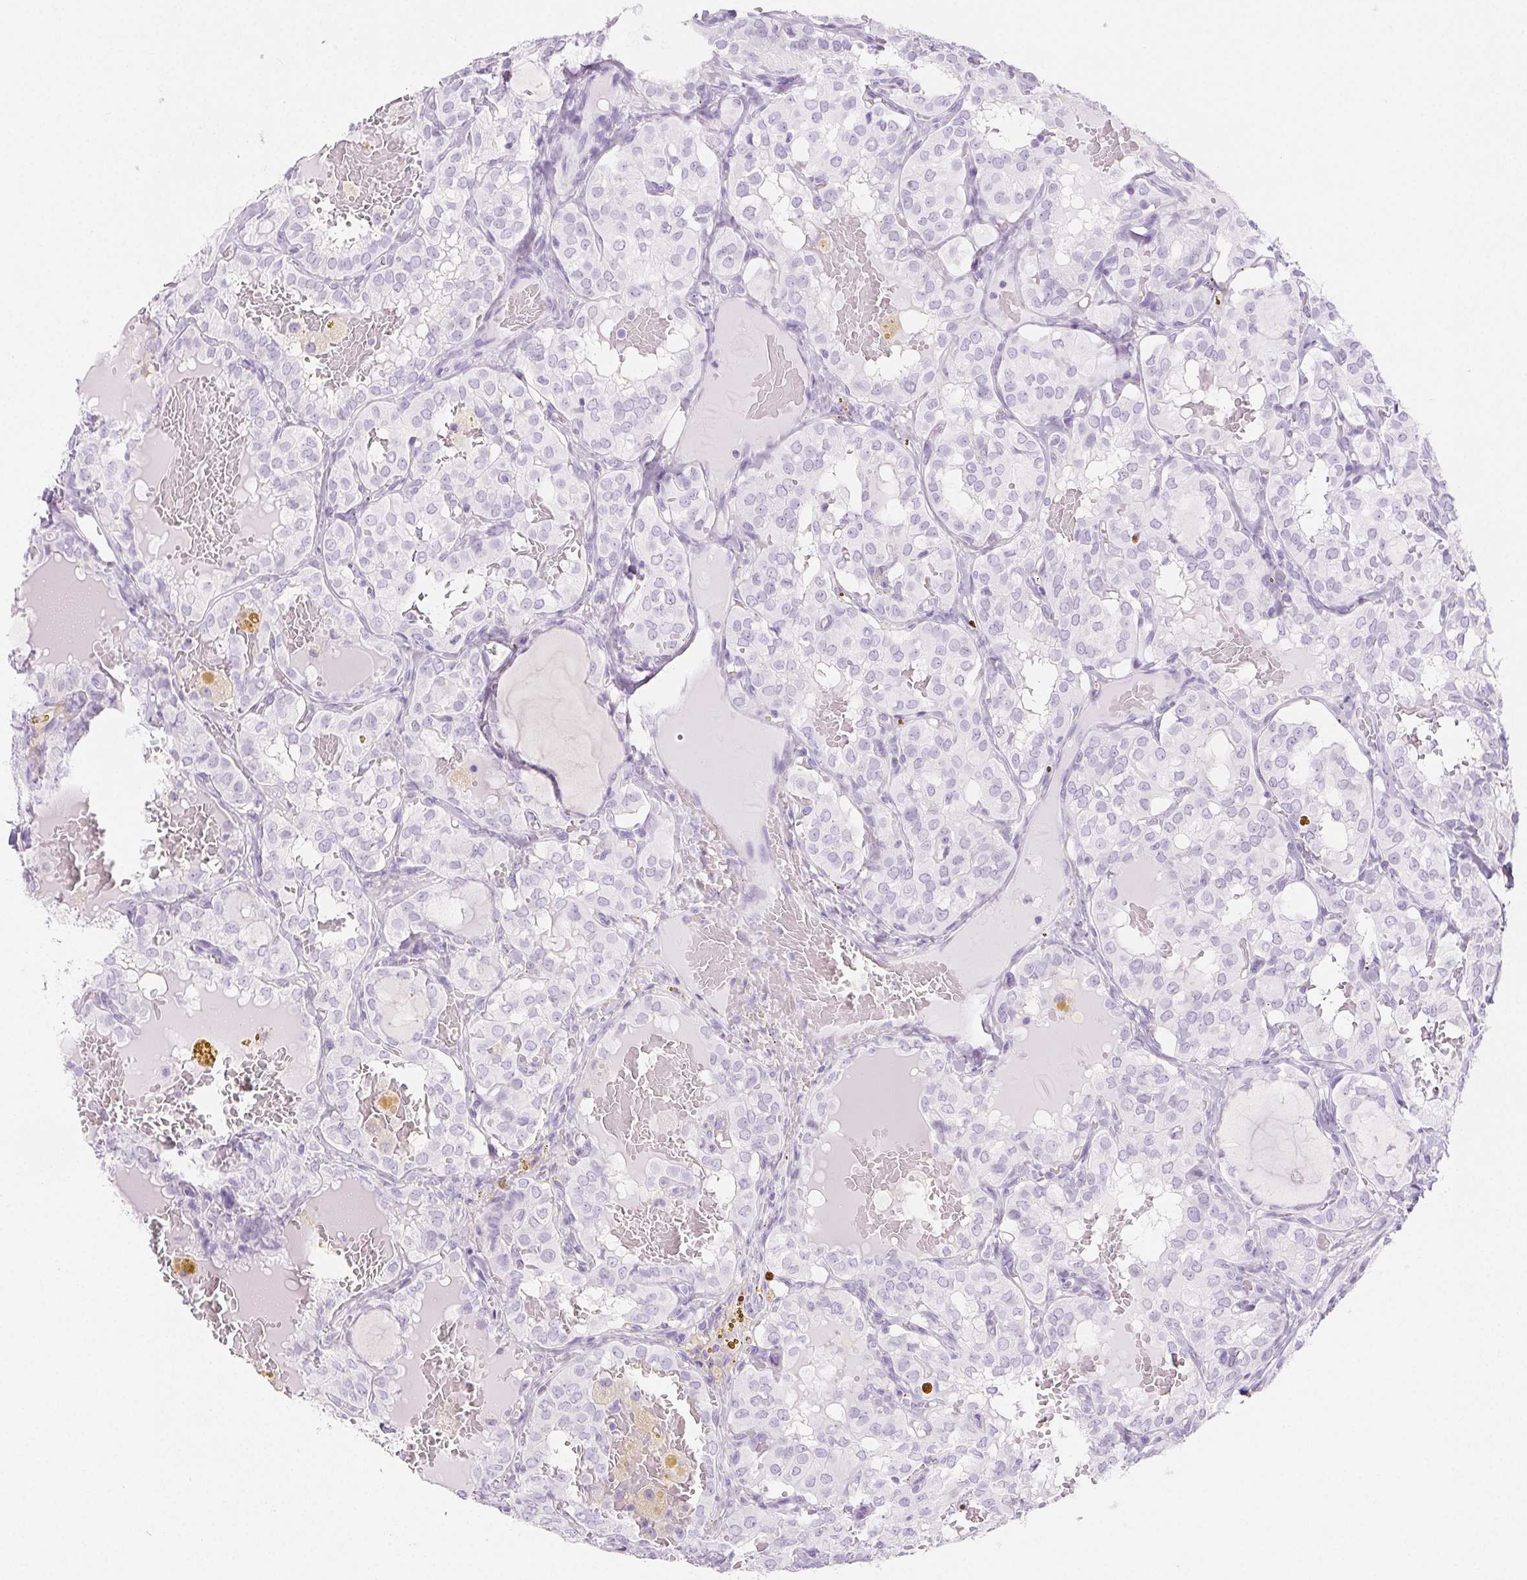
{"staining": {"intensity": "negative", "quantity": "none", "location": "none"}, "tissue": "thyroid cancer", "cell_type": "Tumor cells", "image_type": "cancer", "snomed": [{"axis": "morphology", "description": "Papillary adenocarcinoma, NOS"}, {"axis": "topography", "description": "Thyroid gland"}], "caption": "Immunohistochemical staining of thyroid papillary adenocarcinoma displays no significant staining in tumor cells.", "gene": "SPRR3", "patient": {"sex": "male", "age": 20}}